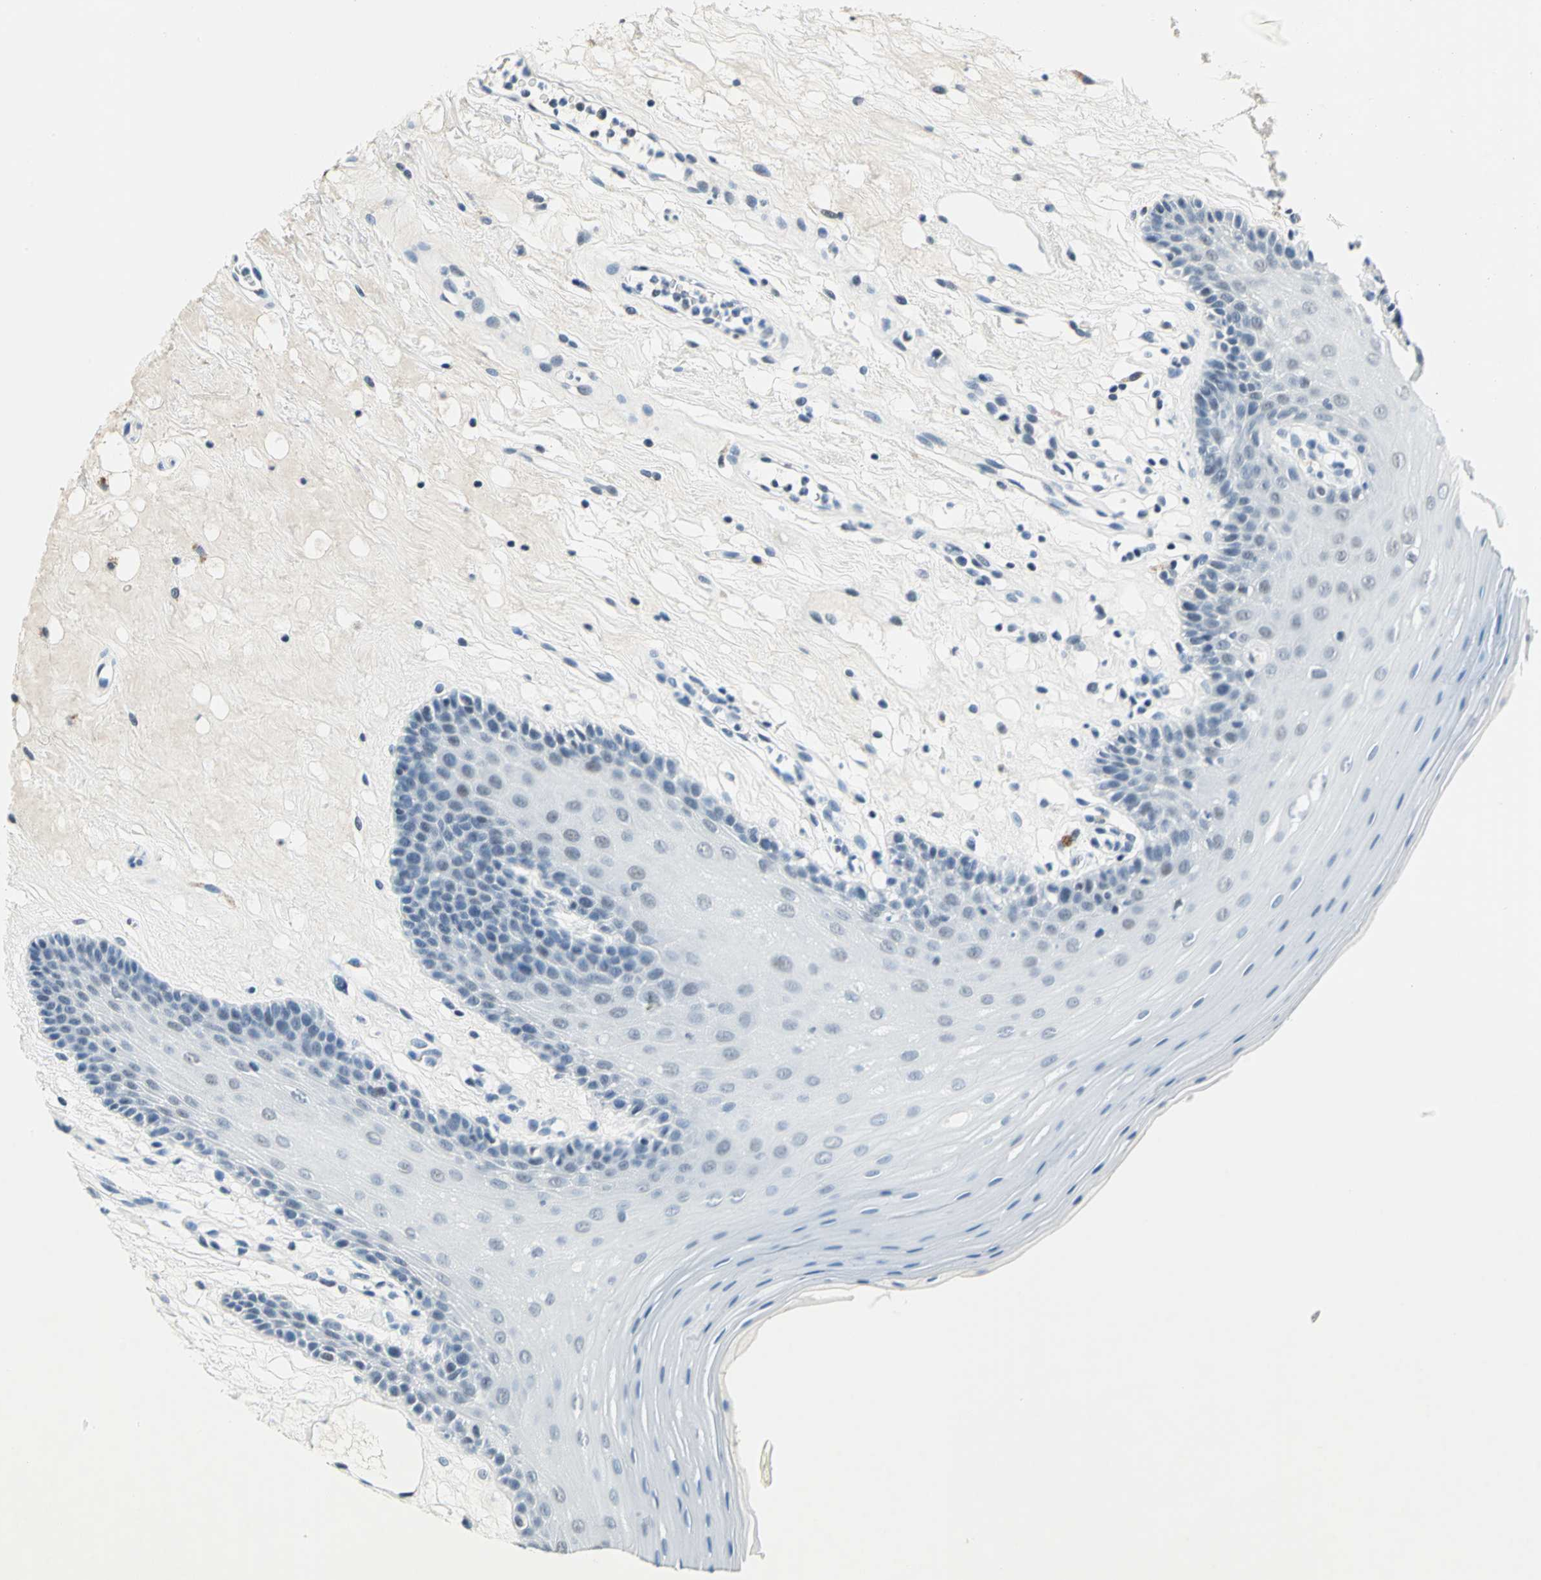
{"staining": {"intensity": "weak", "quantity": "<25%", "location": "nuclear"}, "tissue": "oral mucosa", "cell_type": "Squamous epithelial cells", "image_type": "normal", "snomed": [{"axis": "morphology", "description": "Normal tissue, NOS"}, {"axis": "morphology", "description": "Squamous cell carcinoma, NOS"}, {"axis": "topography", "description": "Skeletal muscle"}, {"axis": "topography", "description": "Oral tissue"}, {"axis": "topography", "description": "Head-Neck"}], "caption": "DAB (3,3'-diaminobenzidine) immunohistochemical staining of benign oral mucosa displays no significant staining in squamous epithelial cells.", "gene": "RAD17", "patient": {"sex": "male", "age": 71}}